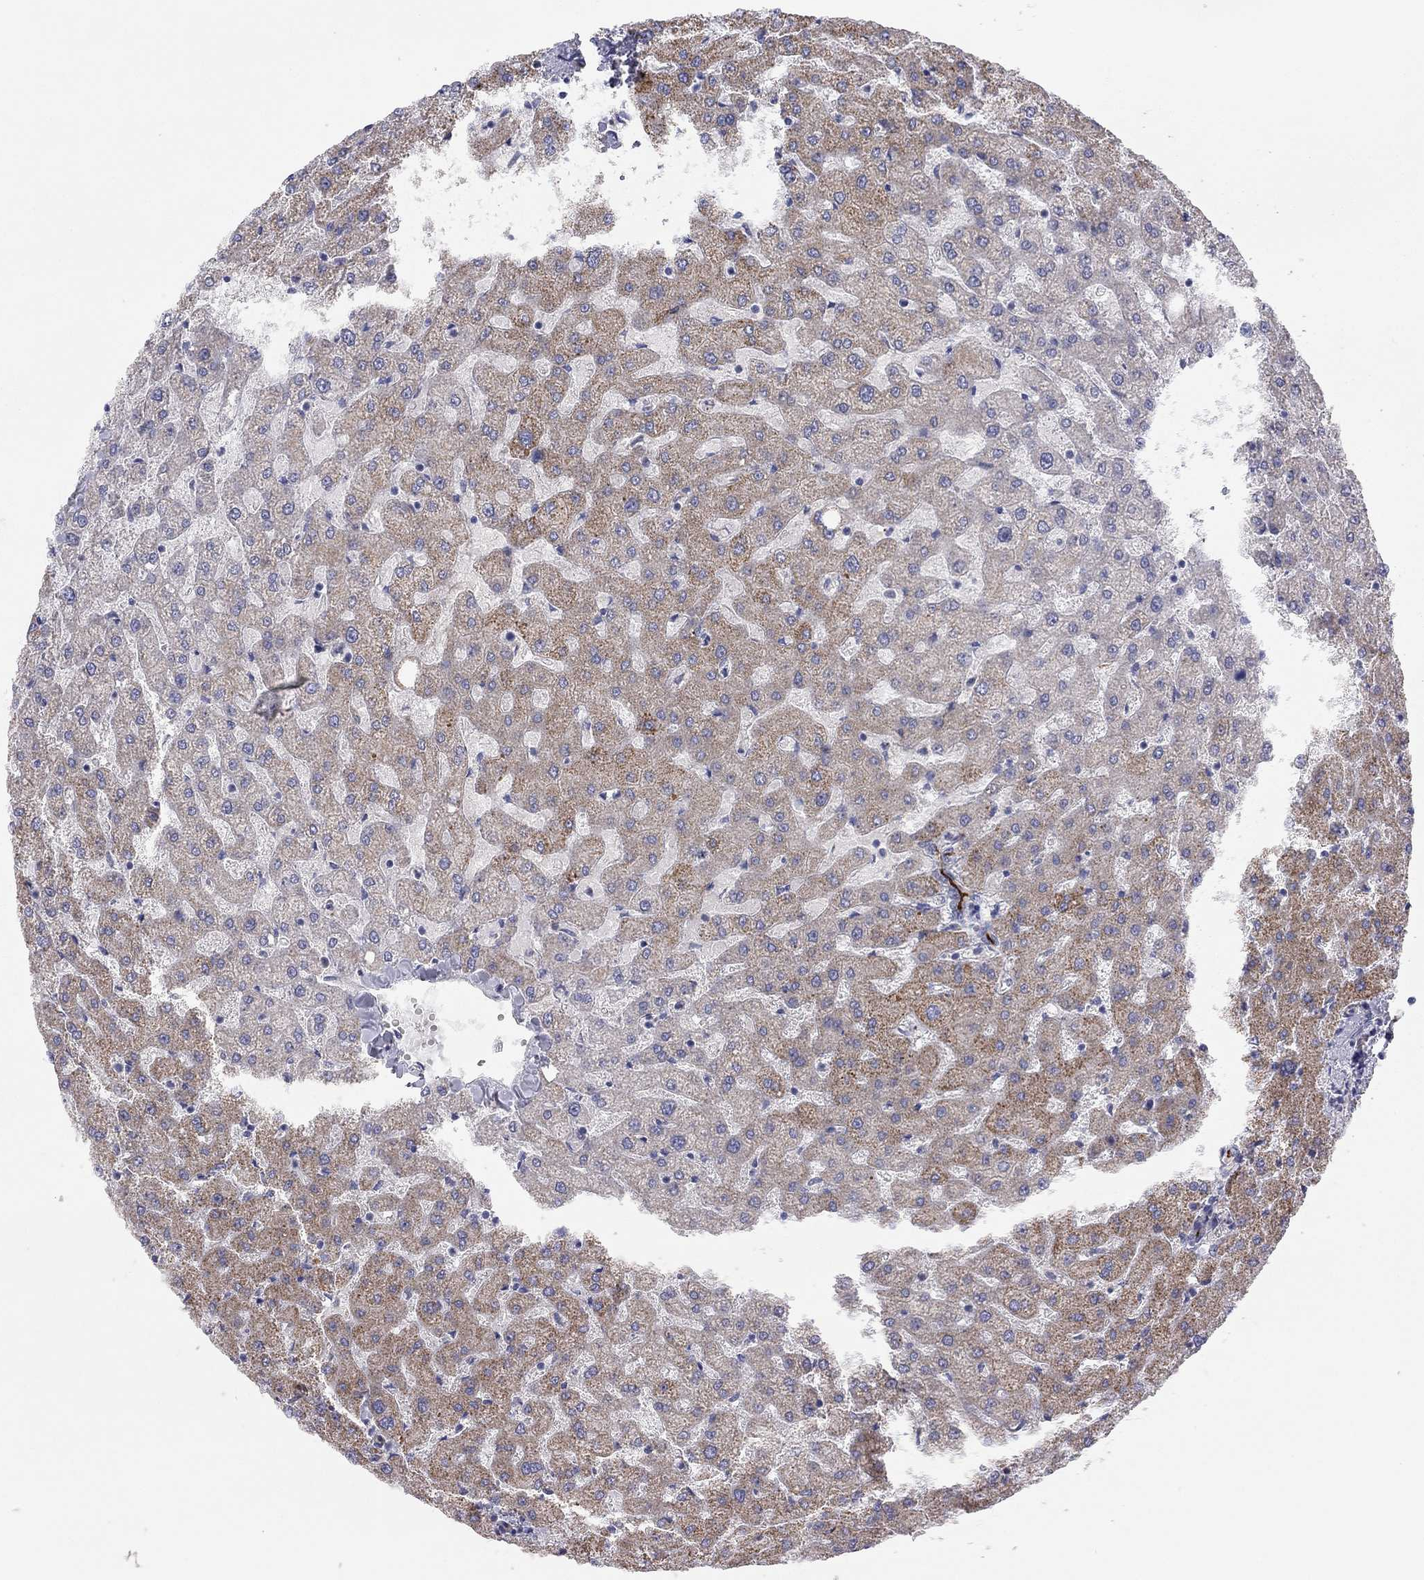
{"staining": {"intensity": "negative", "quantity": "none", "location": "none"}, "tissue": "liver", "cell_type": "Cholangiocytes", "image_type": "normal", "snomed": [{"axis": "morphology", "description": "Normal tissue, NOS"}, {"axis": "topography", "description": "Liver"}], "caption": "Unremarkable liver was stained to show a protein in brown. There is no significant positivity in cholangiocytes.", "gene": "GPRC5B", "patient": {"sex": "female", "age": 50}}